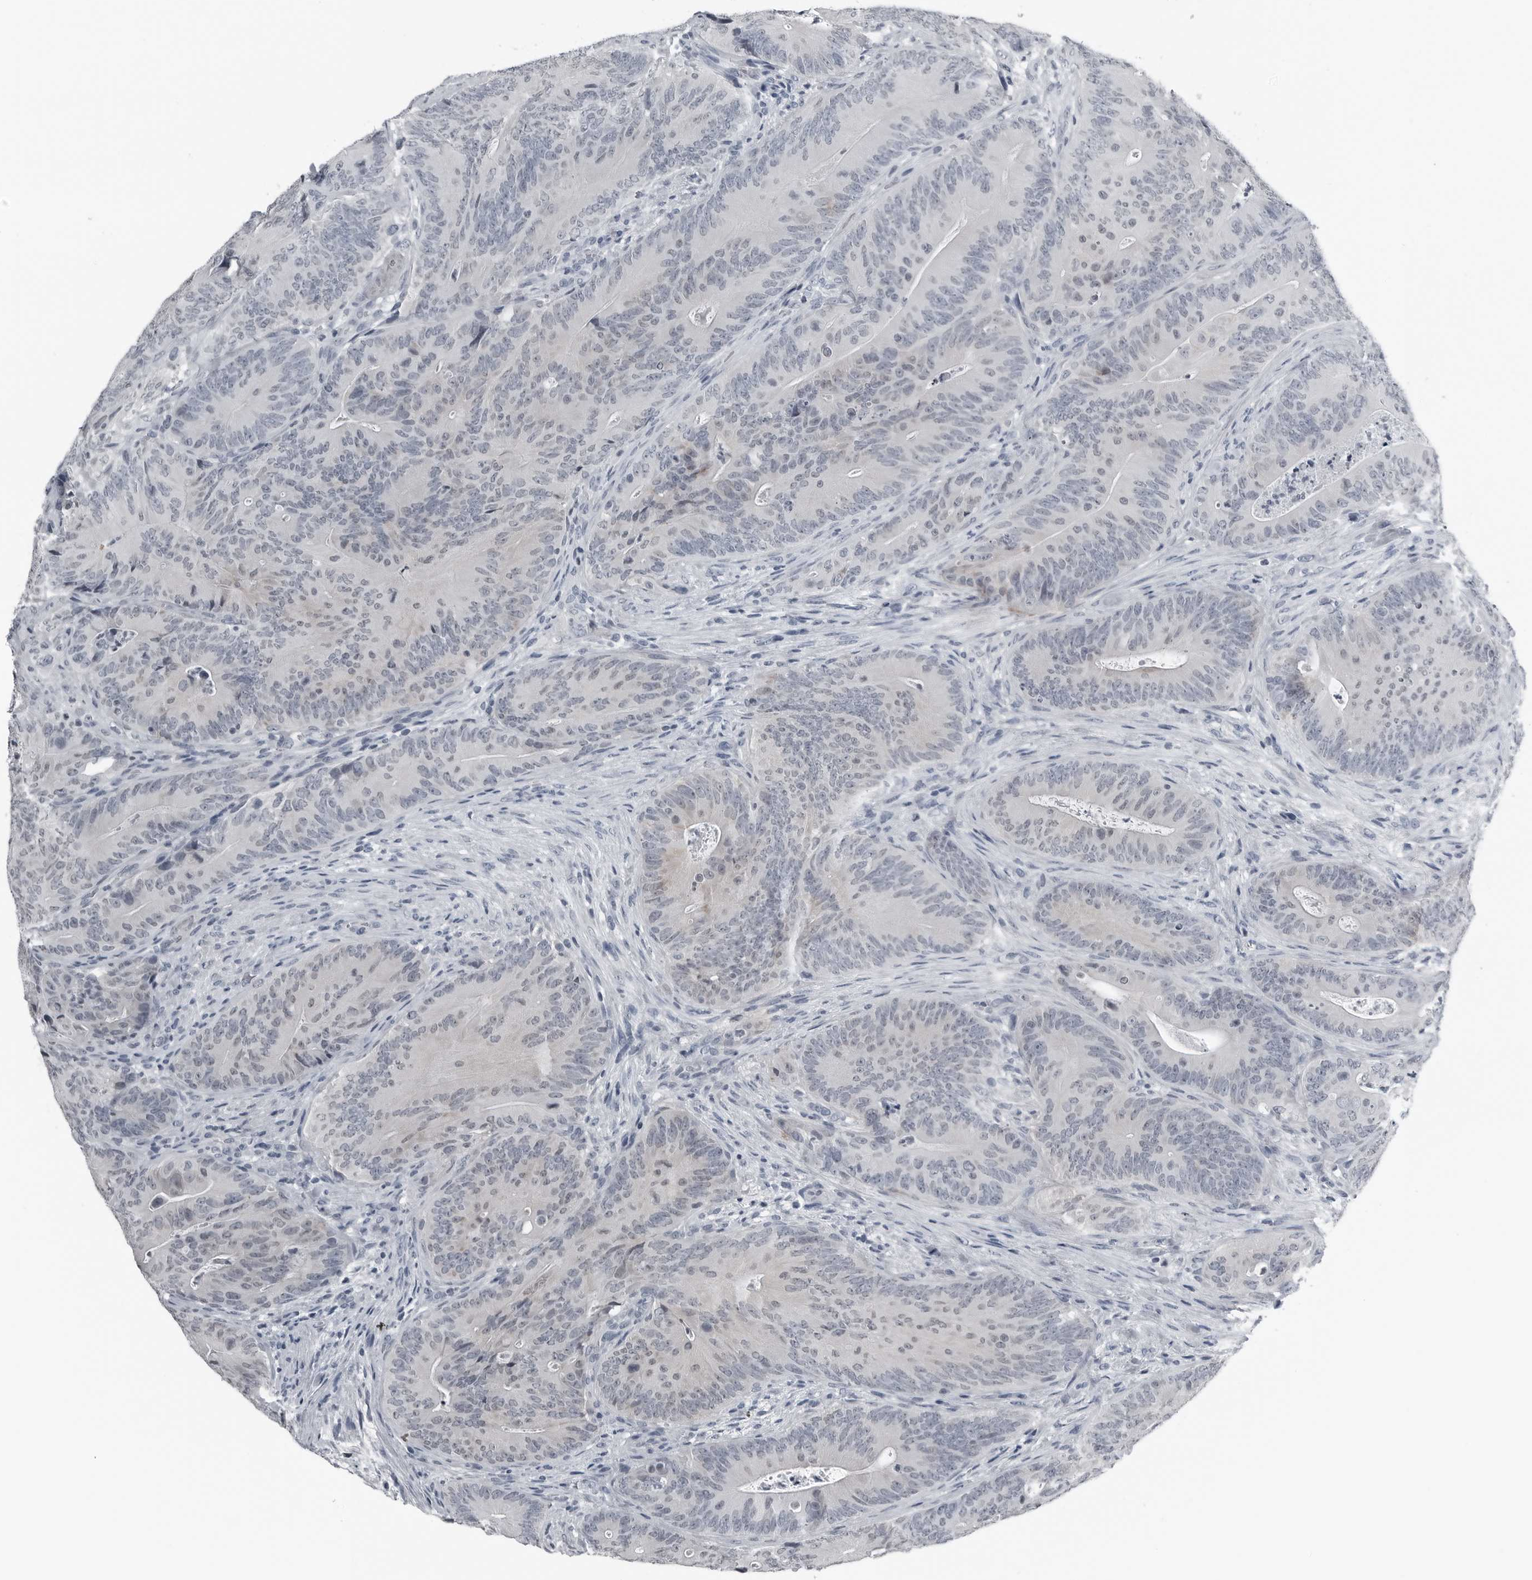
{"staining": {"intensity": "negative", "quantity": "none", "location": "none"}, "tissue": "colorectal cancer", "cell_type": "Tumor cells", "image_type": "cancer", "snomed": [{"axis": "morphology", "description": "Normal tissue, NOS"}, {"axis": "topography", "description": "Colon"}], "caption": "High magnification brightfield microscopy of colorectal cancer stained with DAB (brown) and counterstained with hematoxylin (blue): tumor cells show no significant positivity. (DAB (3,3'-diaminobenzidine) immunohistochemistry (IHC) with hematoxylin counter stain).", "gene": "SPINK1", "patient": {"sex": "female", "age": 82}}